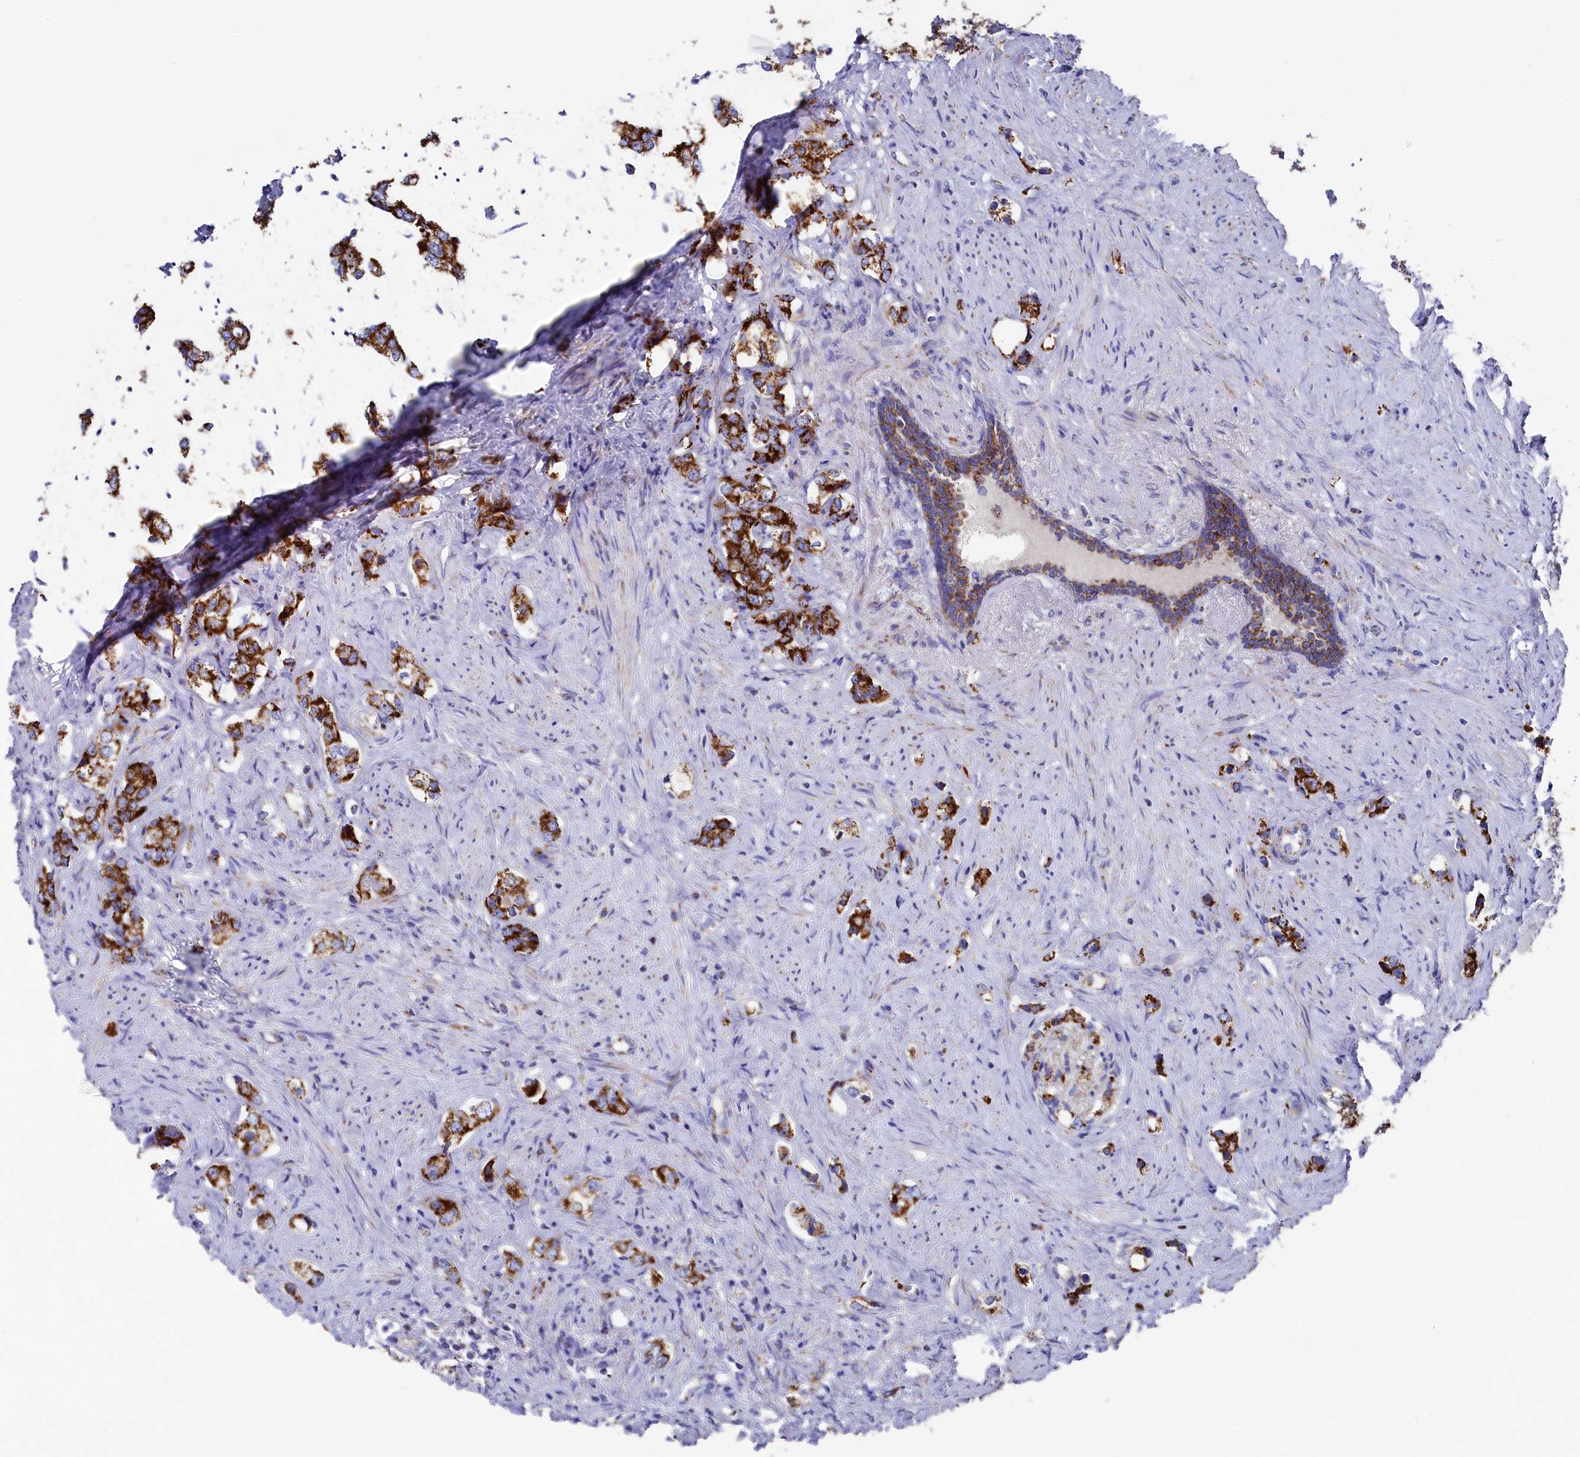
{"staining": {"intensity": "strong", "quantity": ">75%", "location": "cytoplasmic/membranous"}, "tissue": "prostate cancer", "cell_type": "Tumor cells", "image_type": "cancer", "snomed": [{"axis": "morphology", "description": "Adenocarcinoma, High grade"}, {"axis": "topography", "description": "Prostate"}], "caption": "Protein expression analysis of prostate cancer (adenocarcinoma (high-grade)) shows strong cytoplasmic/membranous expression in about >75% of tumor cells.", "gene": "MMAB", "patient": {"sex": "male", "age": 63}}